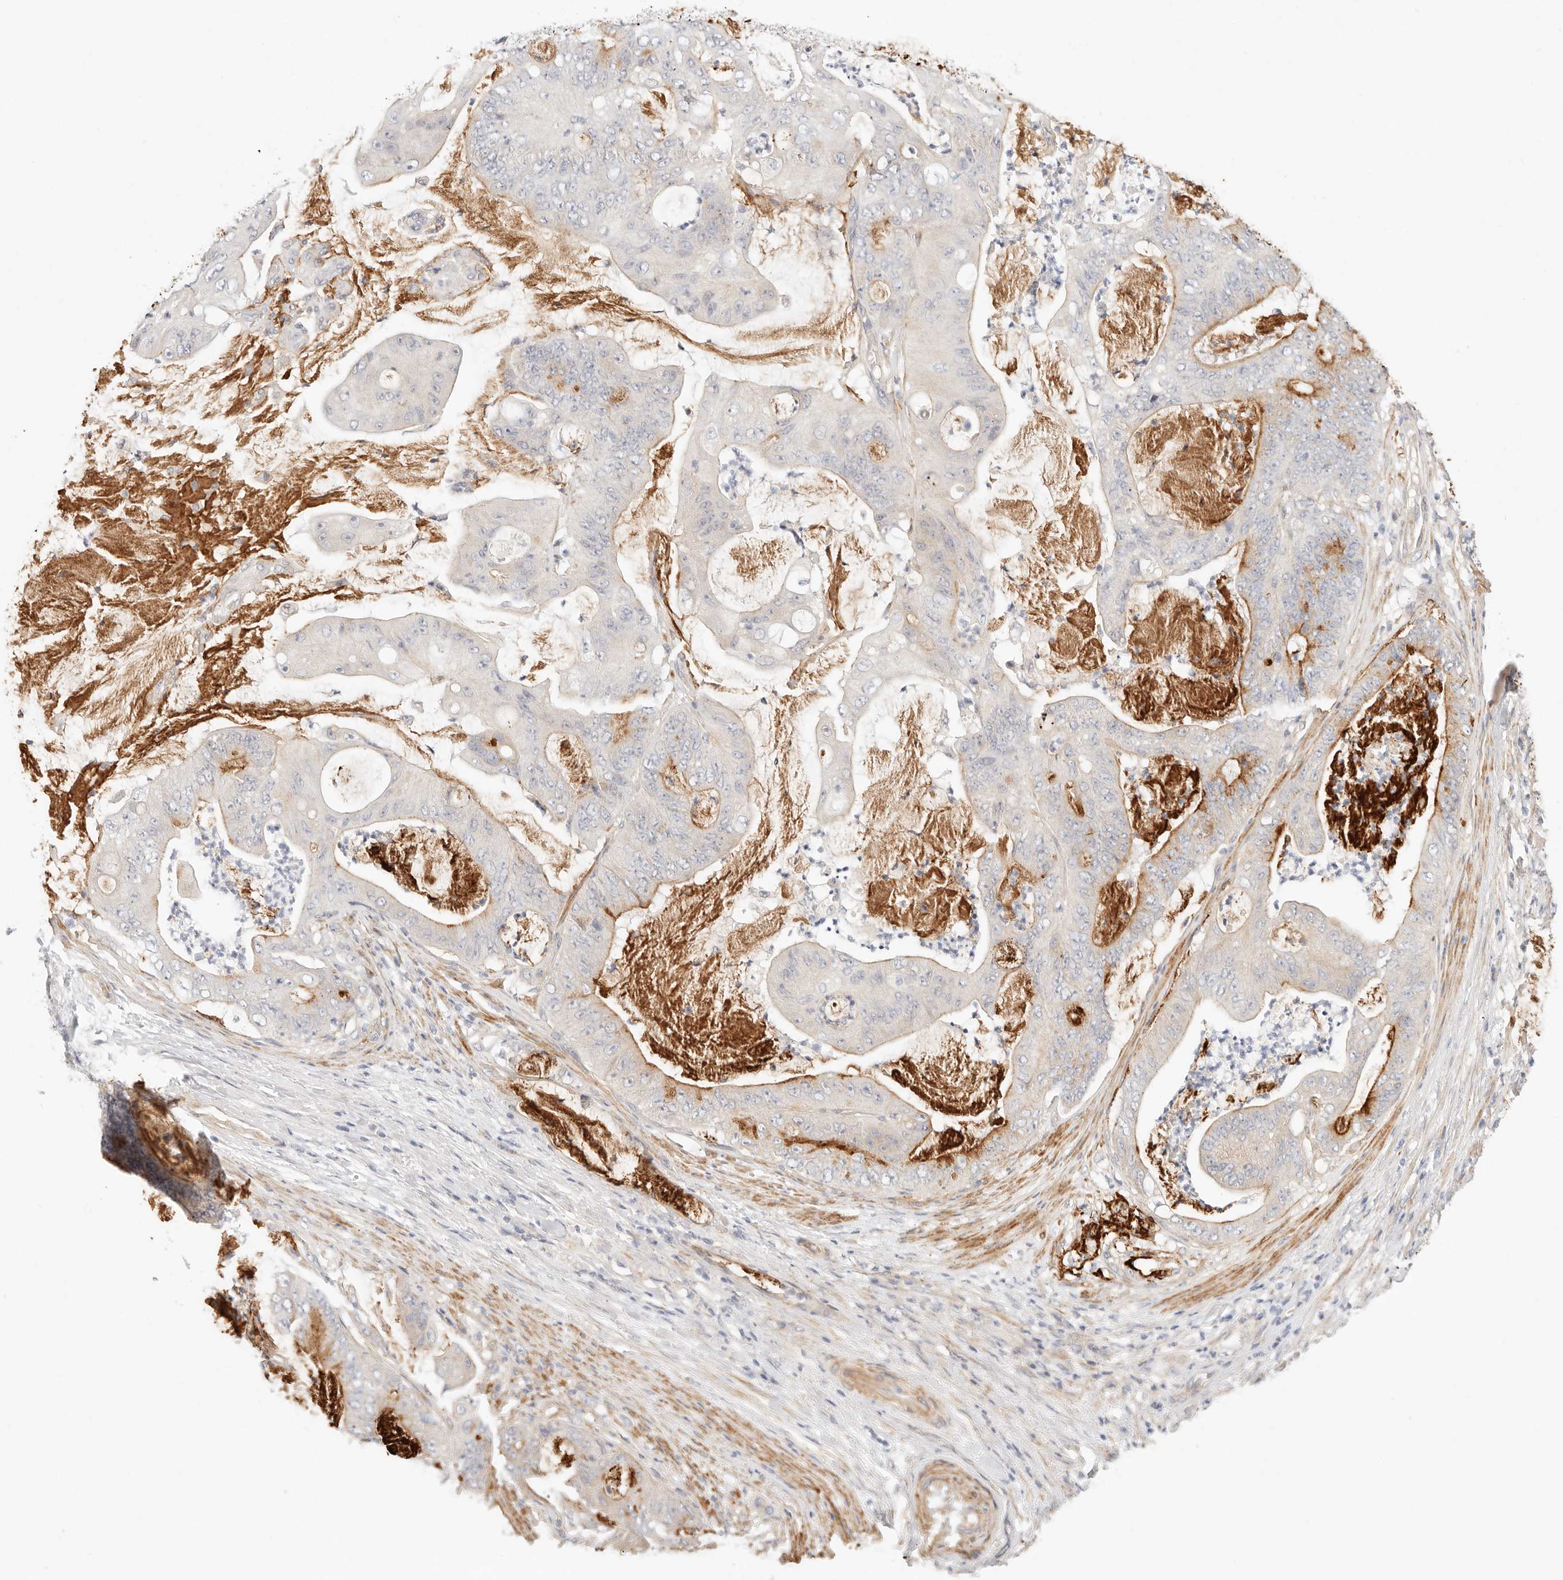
{"staining": {"intensity": "moderate", "quantity": "<25%", "location": "cytoplasmic/membranous"}, "tissue": "stomach cancer", "cell_type": "Tumor cells", "image_type": "cancer", "snomed": [{"axis": "morphology", "description": "Adenocarcinoma, NOS"}, {"axis": "topography", "description": "Stomach"}], "caption": "A photomicrograph showing moderate cytoplasmic/membranous staining in approximately <25% of tumor cells in stomach cancer (adenocarcinoma), as visualized by brown immunohistochemical staining.", "gene": "UBXN10", "patient": {"sex": "female", "age": 73}}